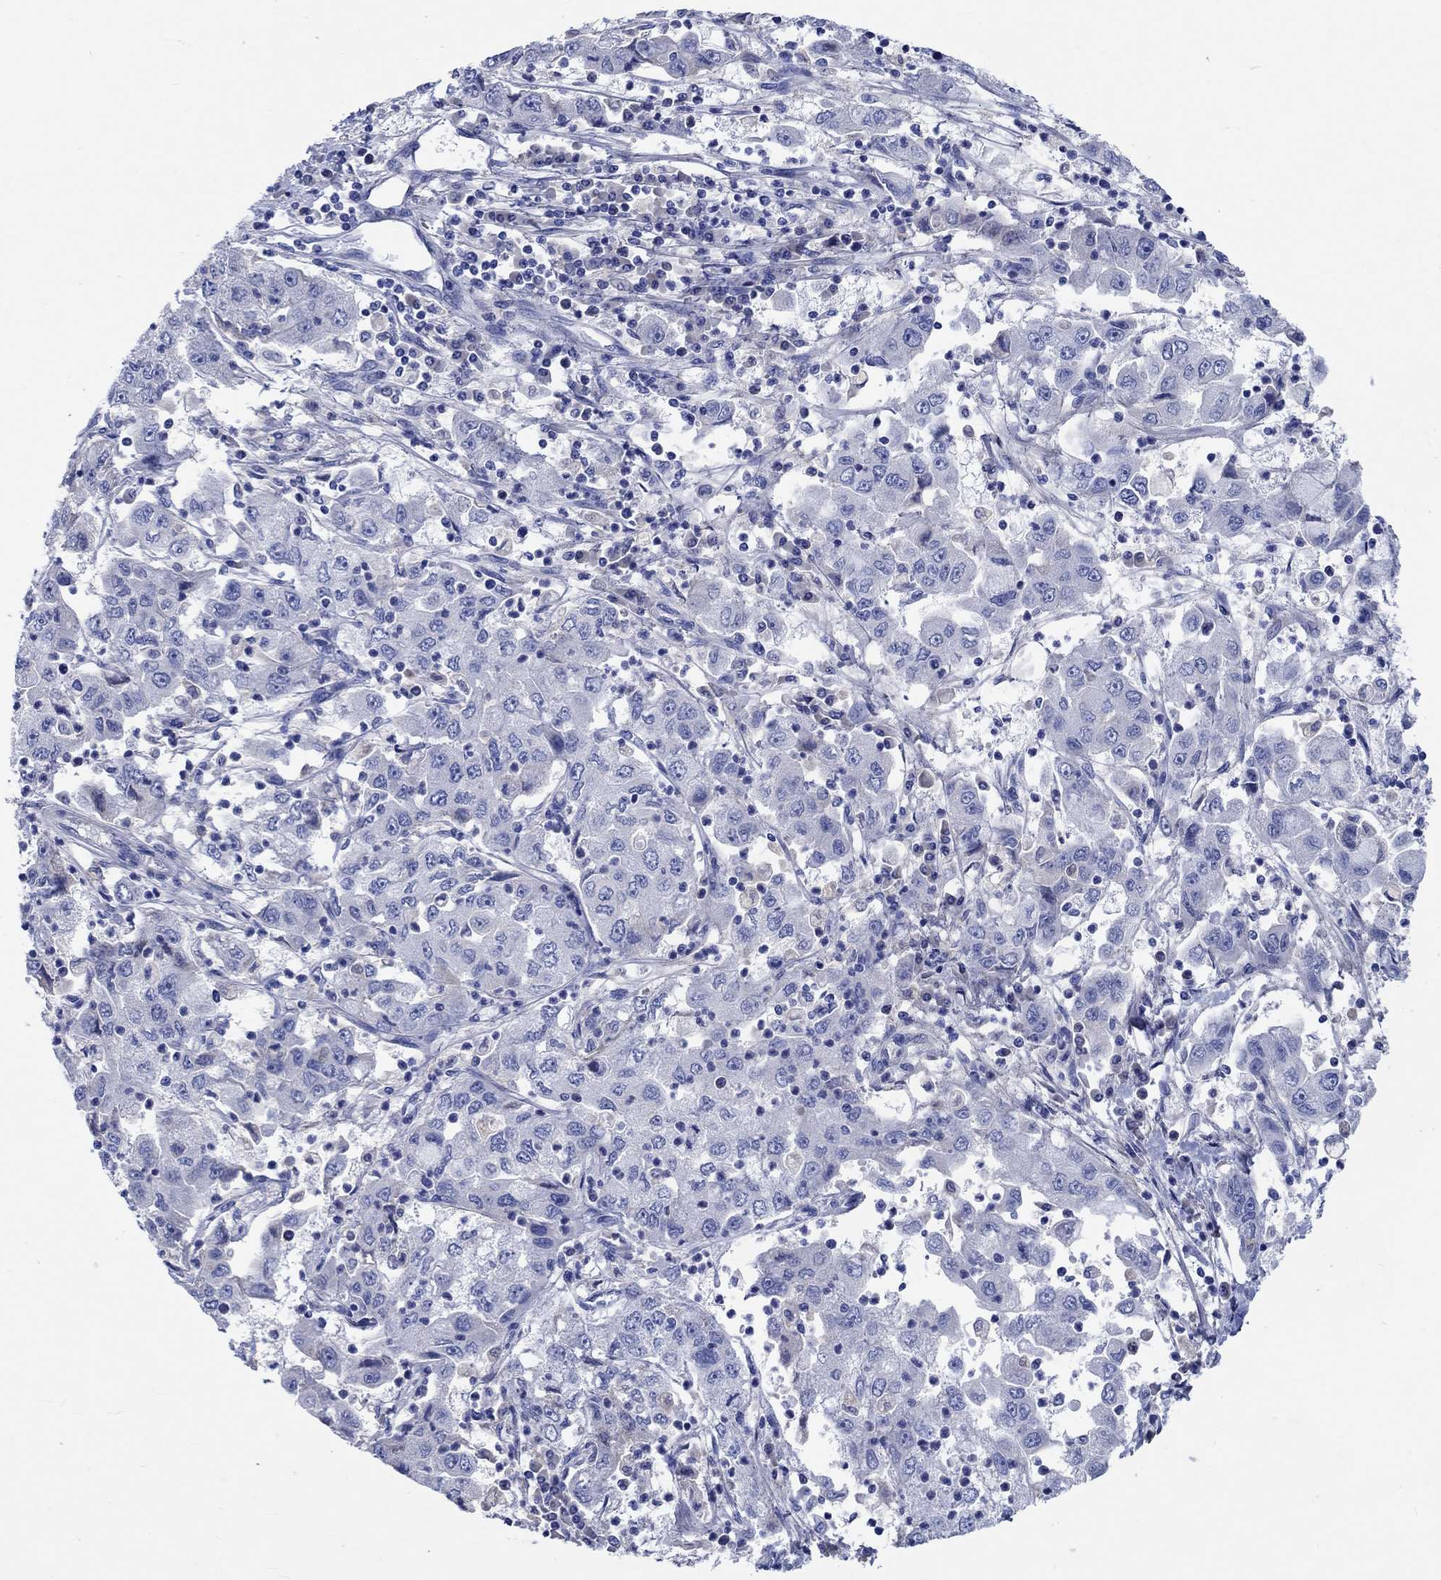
{"staining": {"intensity": "negative", "quantity": "none", "location": "none"}, "tissue": "cervical cancer", "cell_type": "Tumor cells", "image_type": "cancer", "snomed": [{"axis": "morphology", "description": "Squamous cell carcinoma, NOS"}, {"axis": "topography", "description": "Cervix"}], "caption": "The IHC photomicrograph has no significant positivity in tumor cells of cervical cancer (squamous cell carcinoma) tissue.", "gene": "SHISA4", "patient": {"sex": "female", "age": 36}}